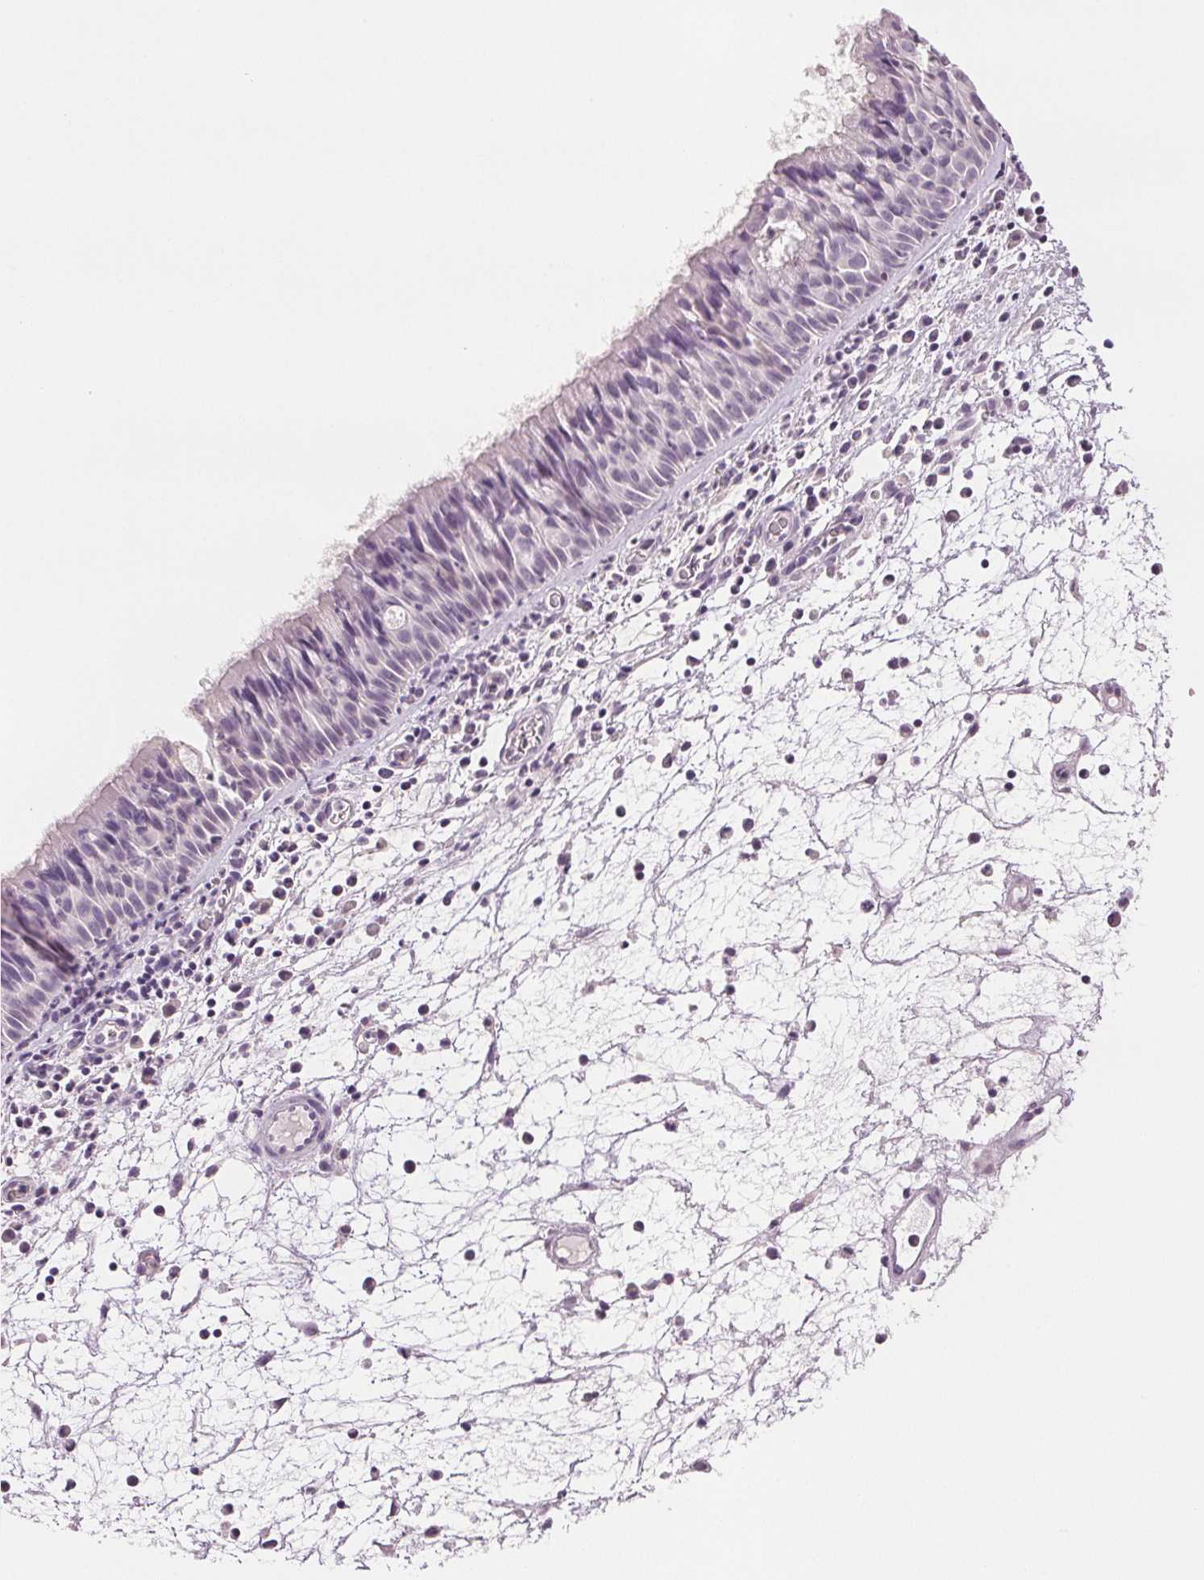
{"staining": {"intensity": "negative", "quantity": "none", "location": "none"}, "tissue": "nasopharynx", "cell_type": "Respiratory epithelial cells", "image_type": "normal", "snomed": [{"axis": "morphology", "description": "Normal tissue, NOS"}, {"axis": "topography", "description": "Nasopharynx"}], "caption": "Human nasopharynx stained for a protein using immunohistochemistry (IHC) displays no positivity in respiratory epithelial cells.", "gene": "SCGN", "patient": {"sex": "male", "age": 67}}